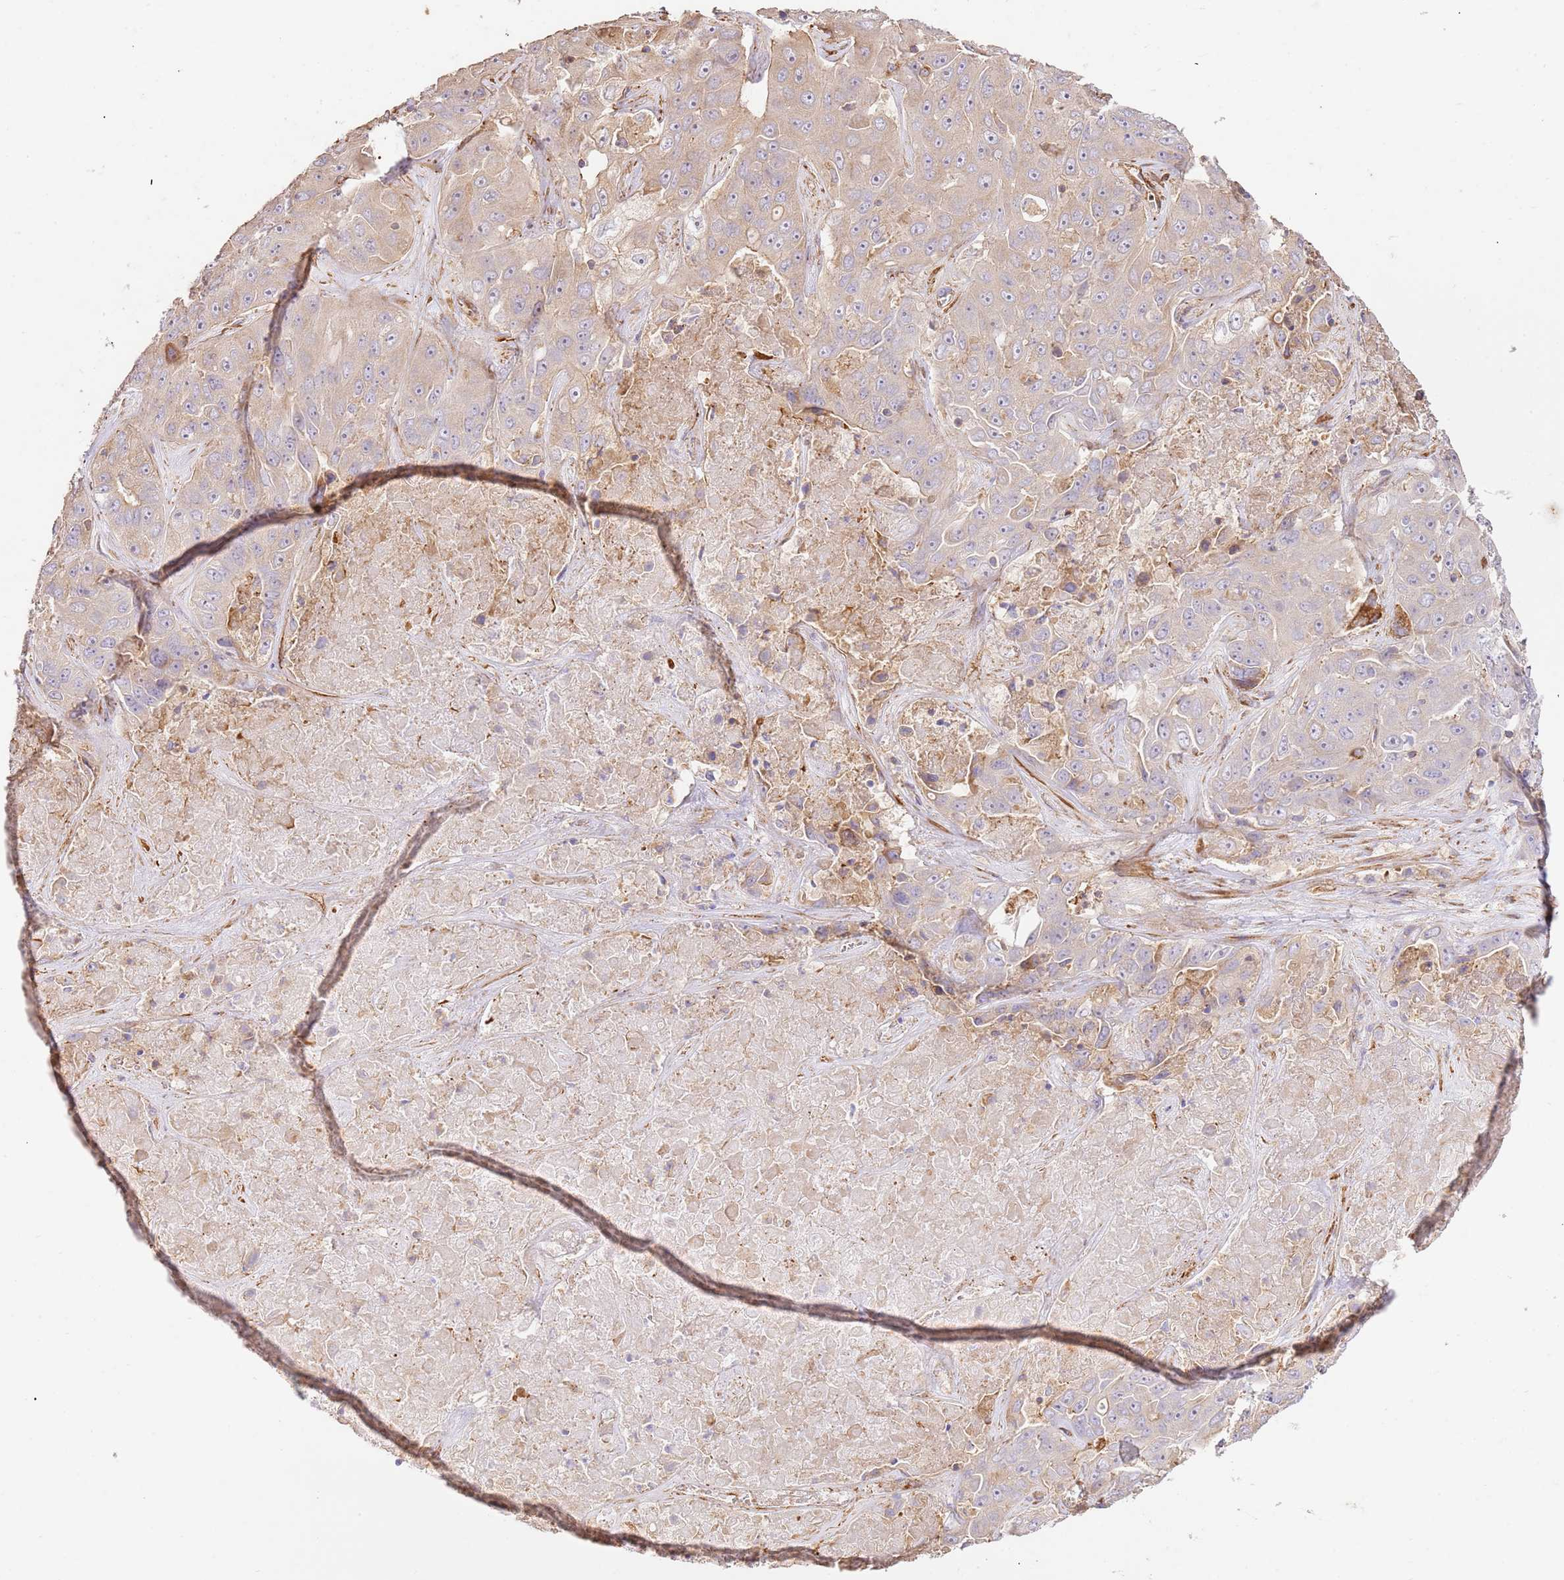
{"staining": {"intensity": "weak", "quantity": "<25%", "location": "cytoplasmic/membranous"}, "tissue": "liver cancer", "cell_type": "Tumor cells", "image_type": "cancer", "snomed": [{"axis": "morphology", "description": "Cholangiocarcinoma"}, {"axis": "topography", "description": "Liver"}], "caption": "Liver cholangiocarcinoma was stained to show a protein in brown. There is no significant expression in tumor cells. (Brightfield microscopy of DAB (3,3'-diaminobenzidine) IHC at high magnification).", "gene": "ZBTB39", "patient": {"sex": "female", "age": 52}}